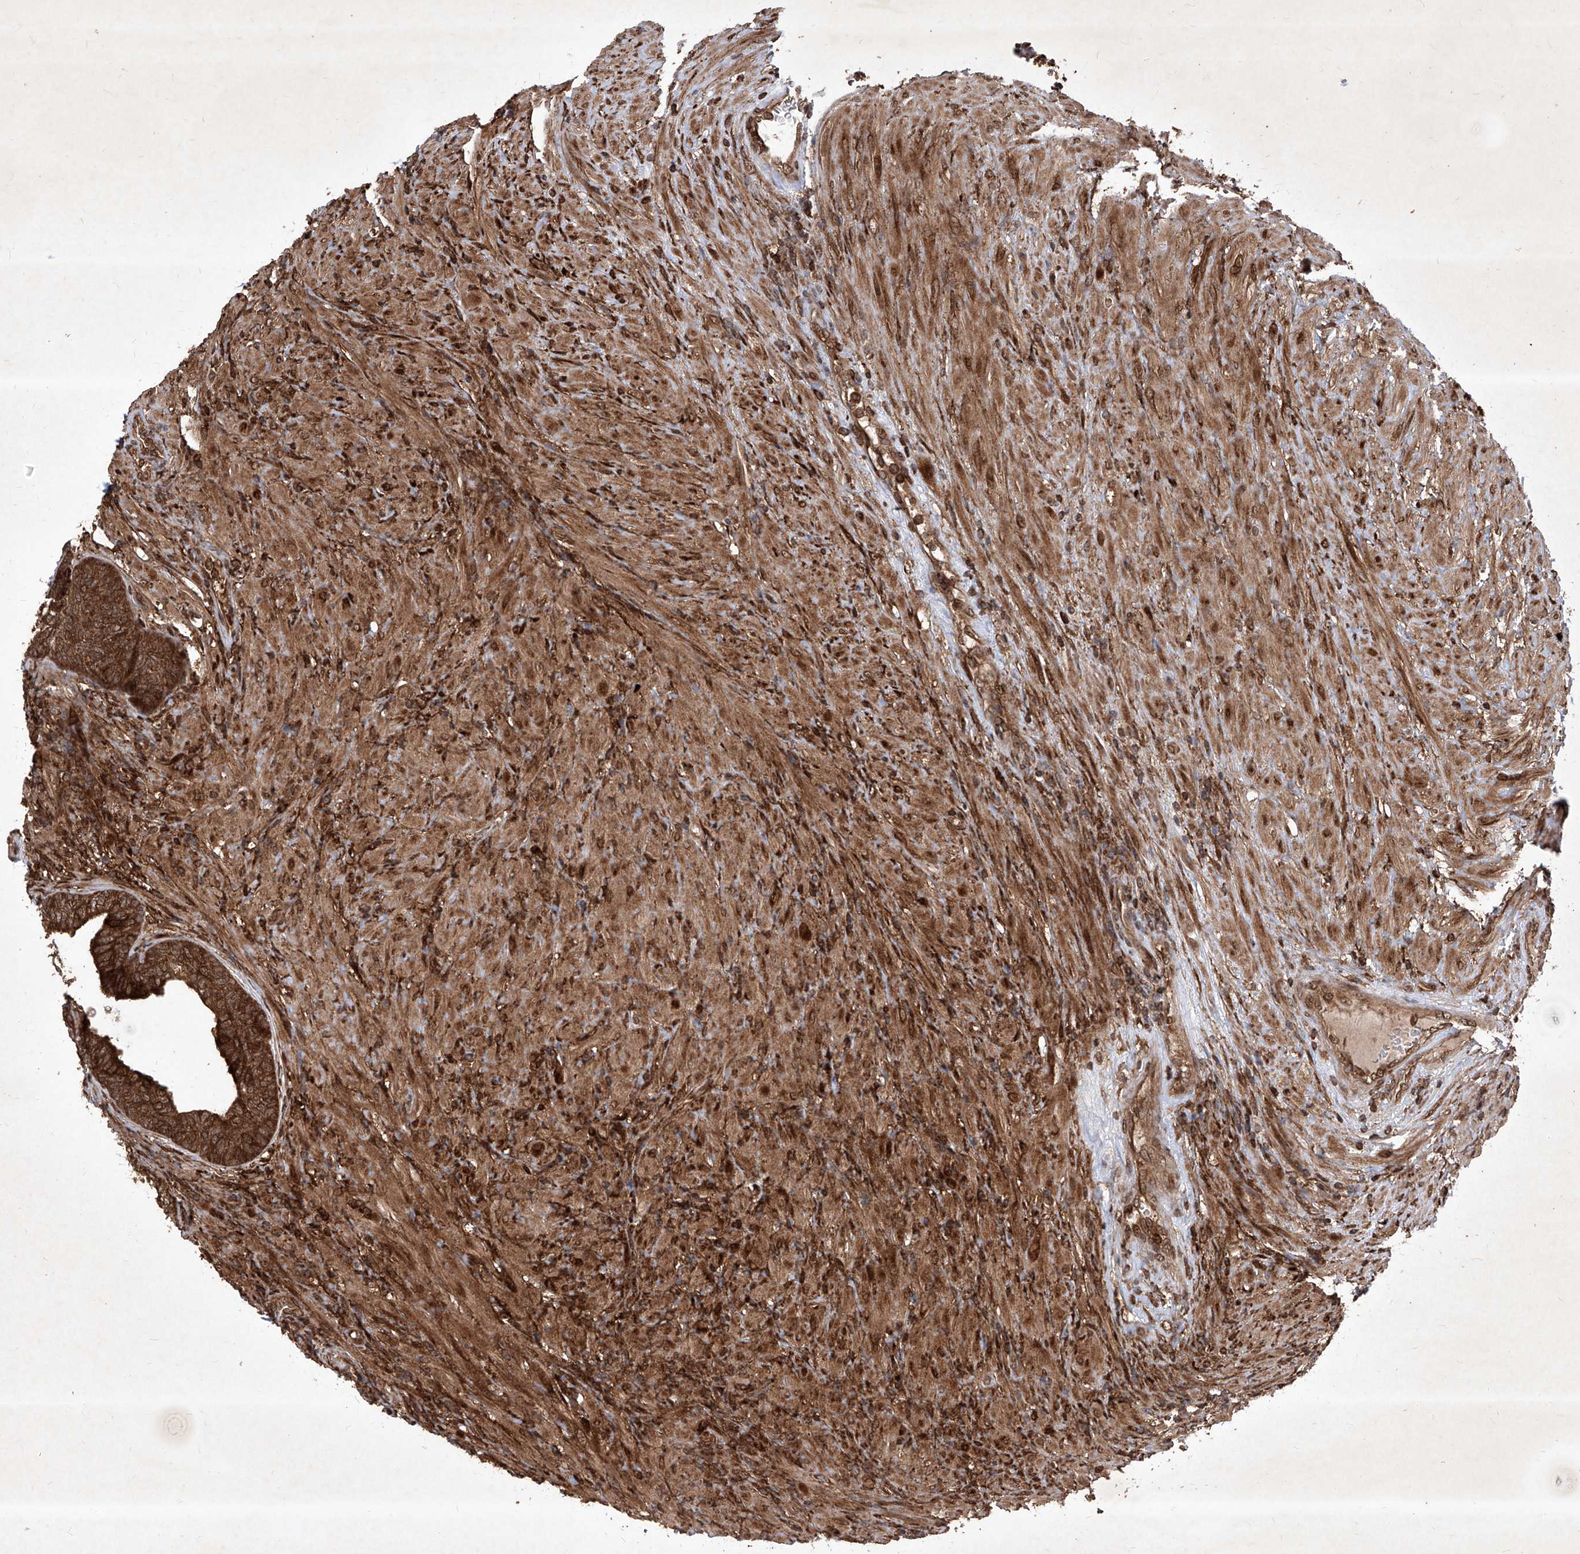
{"staining": {"intensity": "strong", "quantity": ">75%", "location": "cytoplasmic/membranous,nuclear"}, "tissue": "prostate", "cell_type": "Glandular cells", "image_type": "normal", "snomed": [{"axis": "morphology", "description": "Normal tissue, NOS"}, {"axis": "topography", "description": "Prostate"}], "caption": "Unremarkable prostate shows strong cytoplasmic/membranous,nuclear staining in about >75% of glandular cells, visualized by immunohistochemistry.", "gene": "MAGED2", "patient": {"sex": "male", "age": 76}}